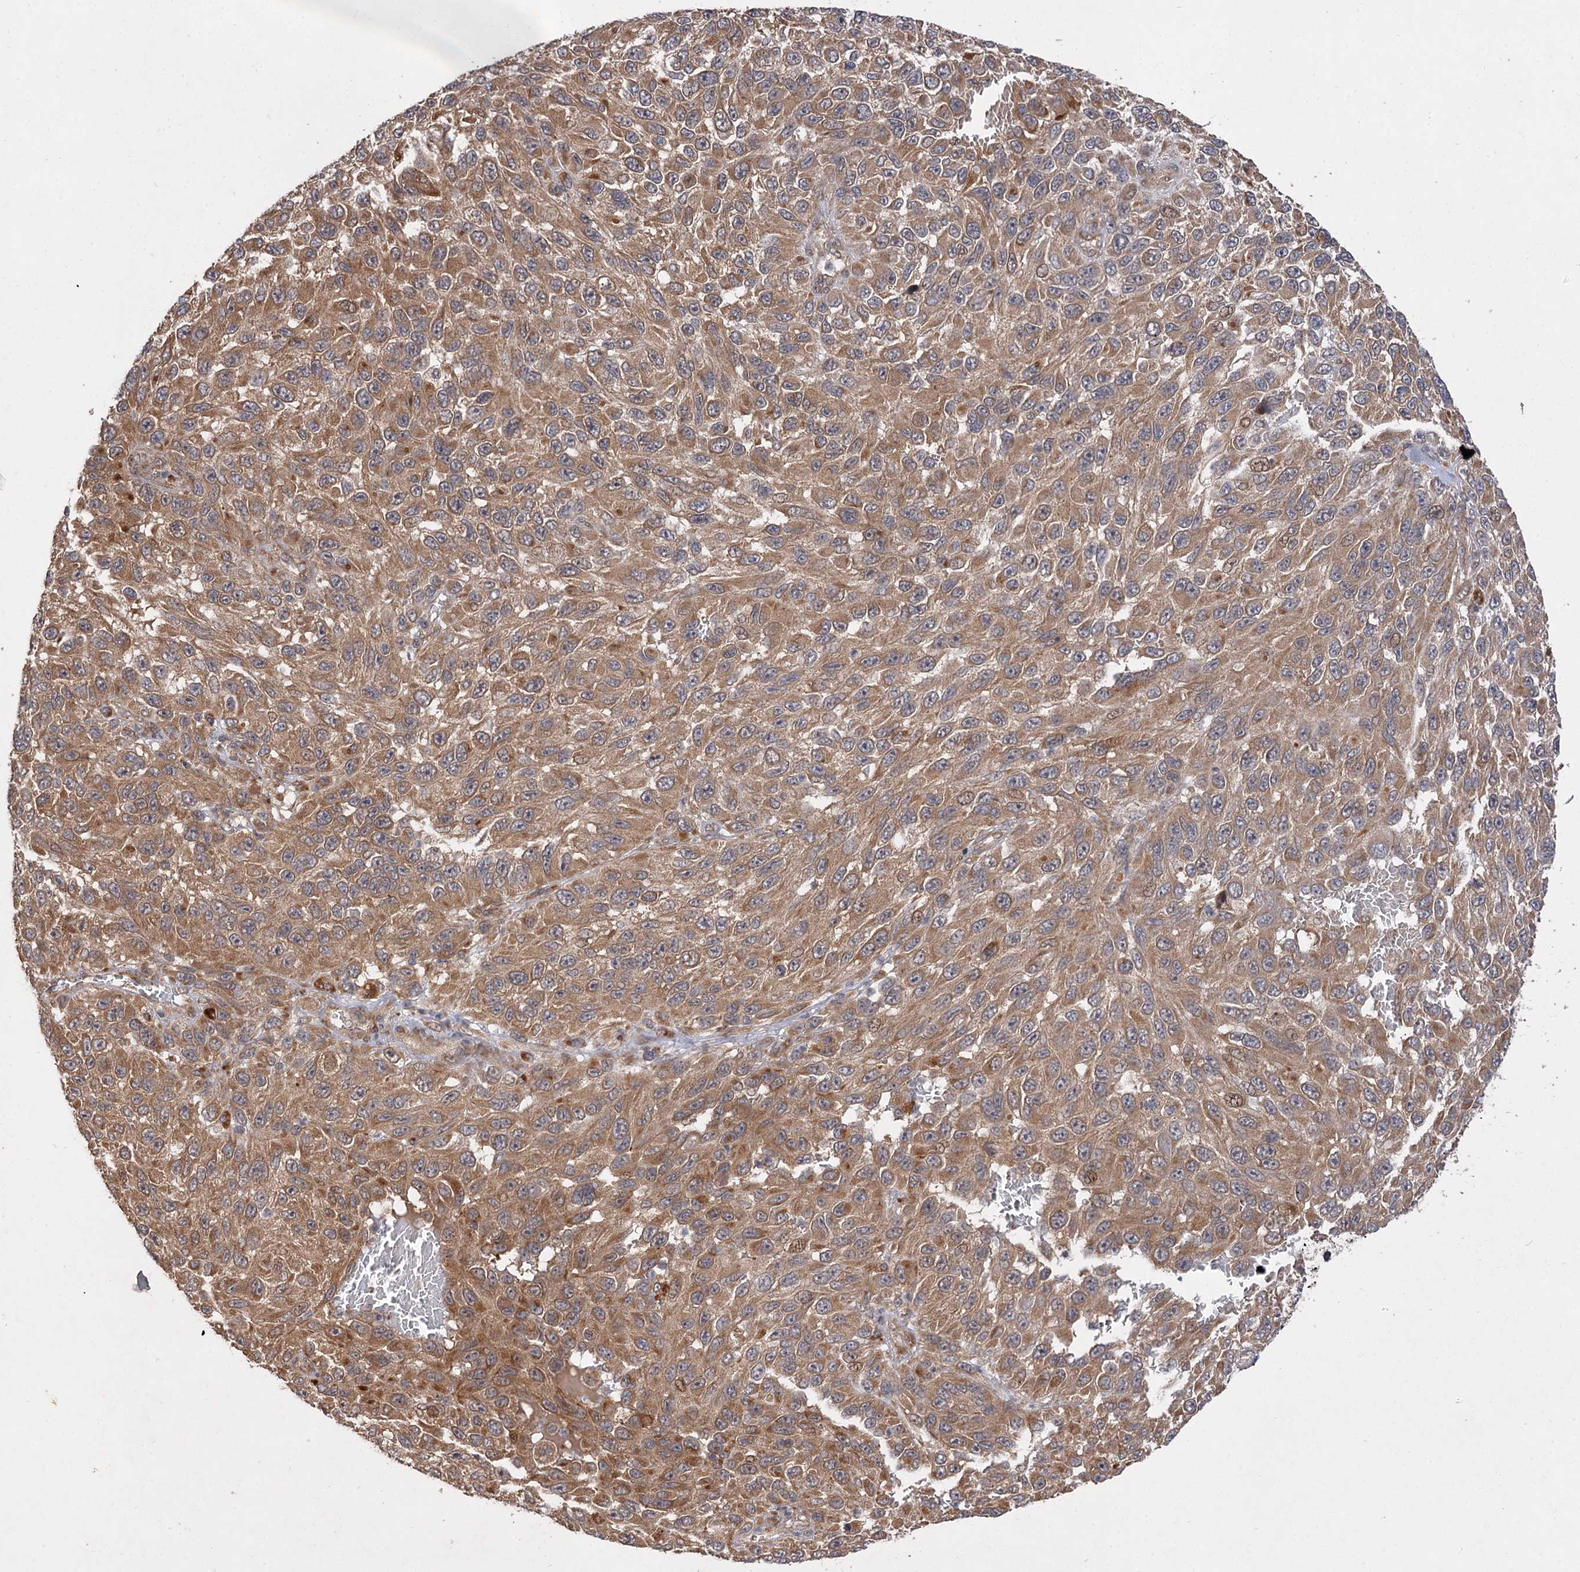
{"staining": {"intensity": "moderate", "quantity": ">75%", "location": "cytoplasmic/membranous"}, "tissue": "melanoma", "cell_type": "Tumor cells", "image_type": "cancer", "snomed": [{"axis": "morphology", "description": "Malignant melanoma, NOS"}, {"axis": "topography", "description": "Skin"}], "caption": "Tumor cells demonstrate medium levels of moderate cytoplasmic/membranous expression in approximately >75% of cells in human malignant melanoma.", "gene": "FBXW8", "patient": {"sex": "female", "age": 96}}